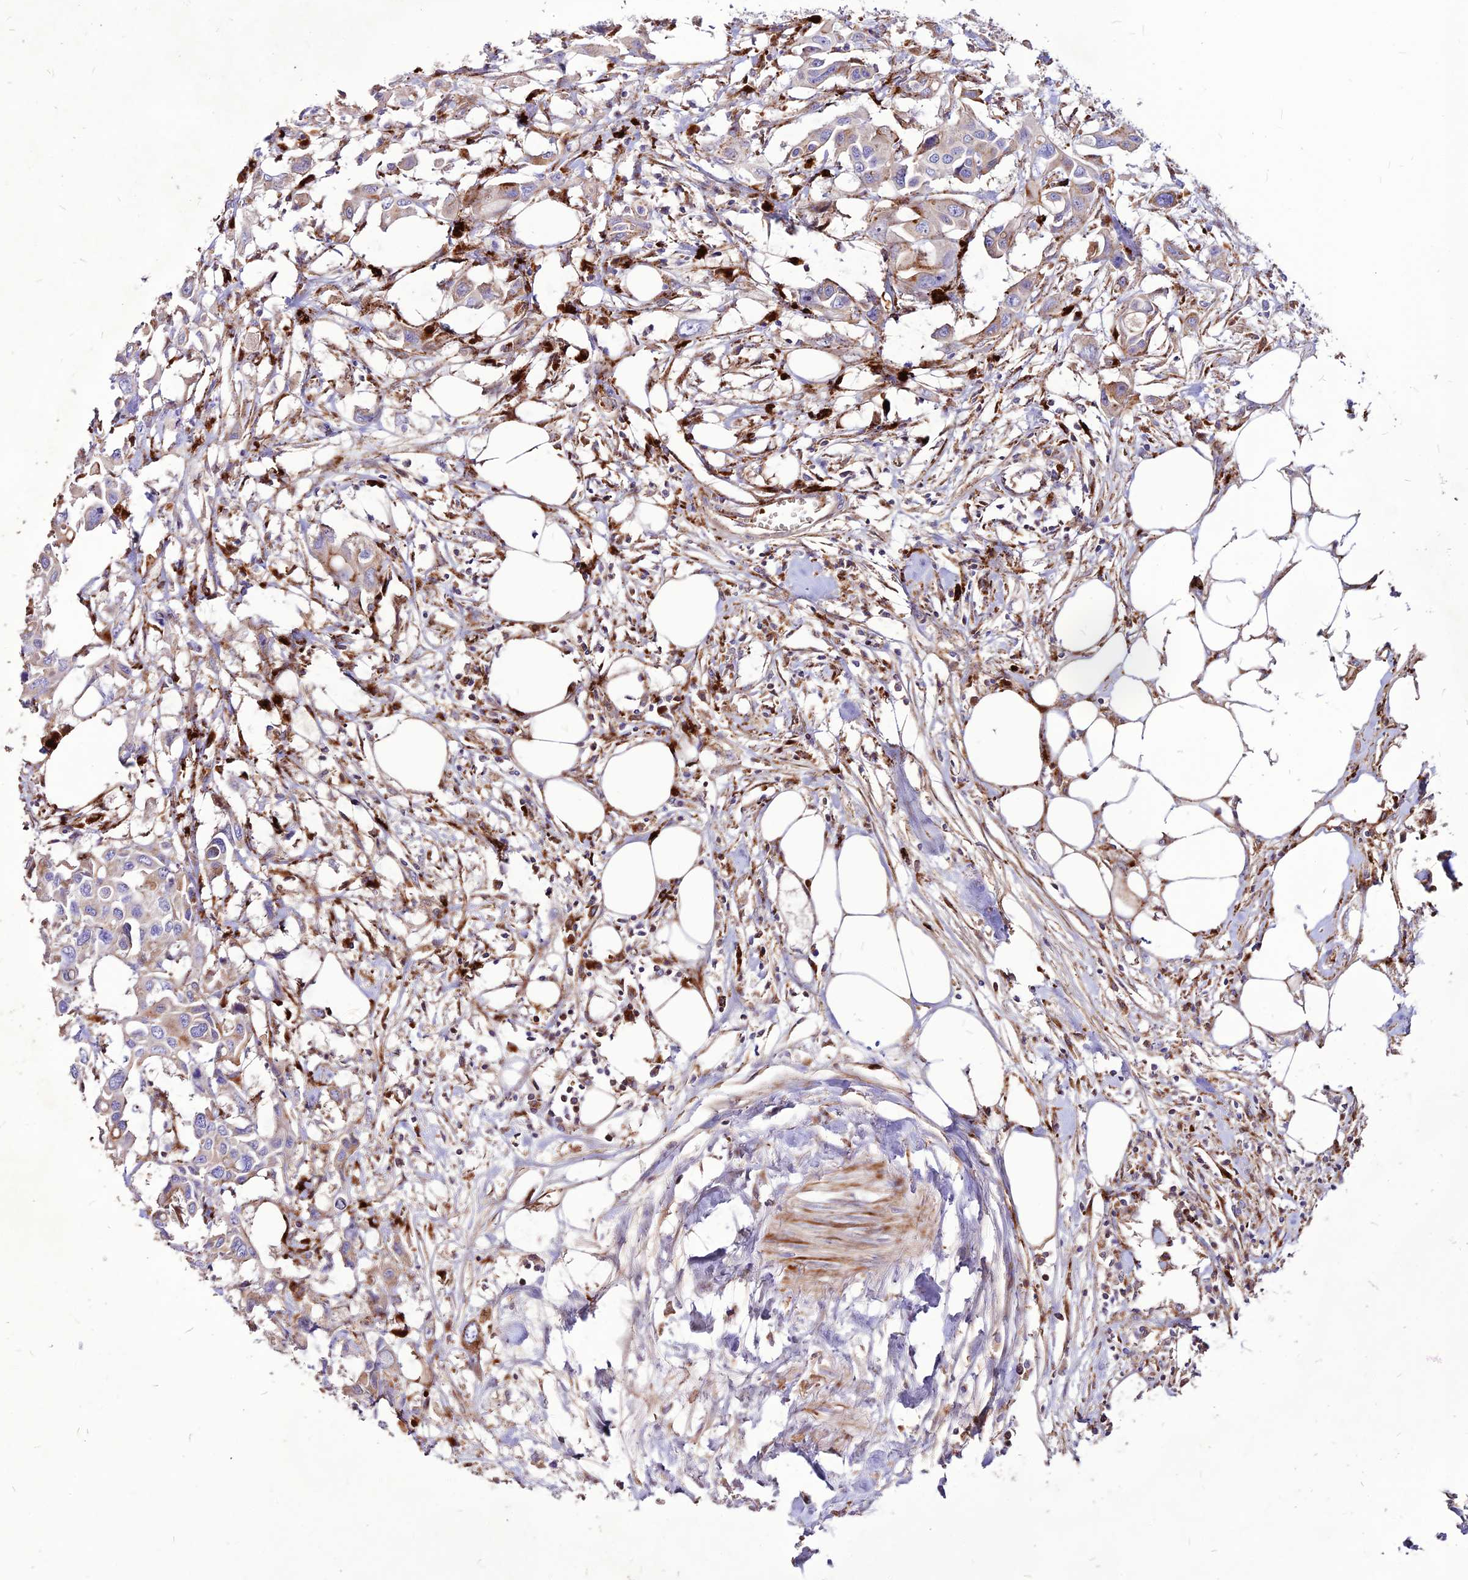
{"staining": {"intensity": "weak", "quantity": "<25%", "location": "cytoplasmic/membranous"}, "tissue": "colorectal cancer", "cell_type": "Tumor cells", "image_type": "cancer", "snomed": [{"axis": "morphology", "description": "Adenocarcinoma, NOS"}, {"axis": "topography", "description": "Colon"}], "caption": "A photomicrograph of colorectal cancer (adenocarcinoma) stained for a protein shows no brown staining in tumor cells. The staining was performed using DAB (3,3'-diaminobenzidine) to visualize the protein expression in brown, while the nuclei were stained in blue with hematoxylin (Magnification: 20x).", "gene": "RIMOC1", "patient": {"sex": "male", "age": 77}}